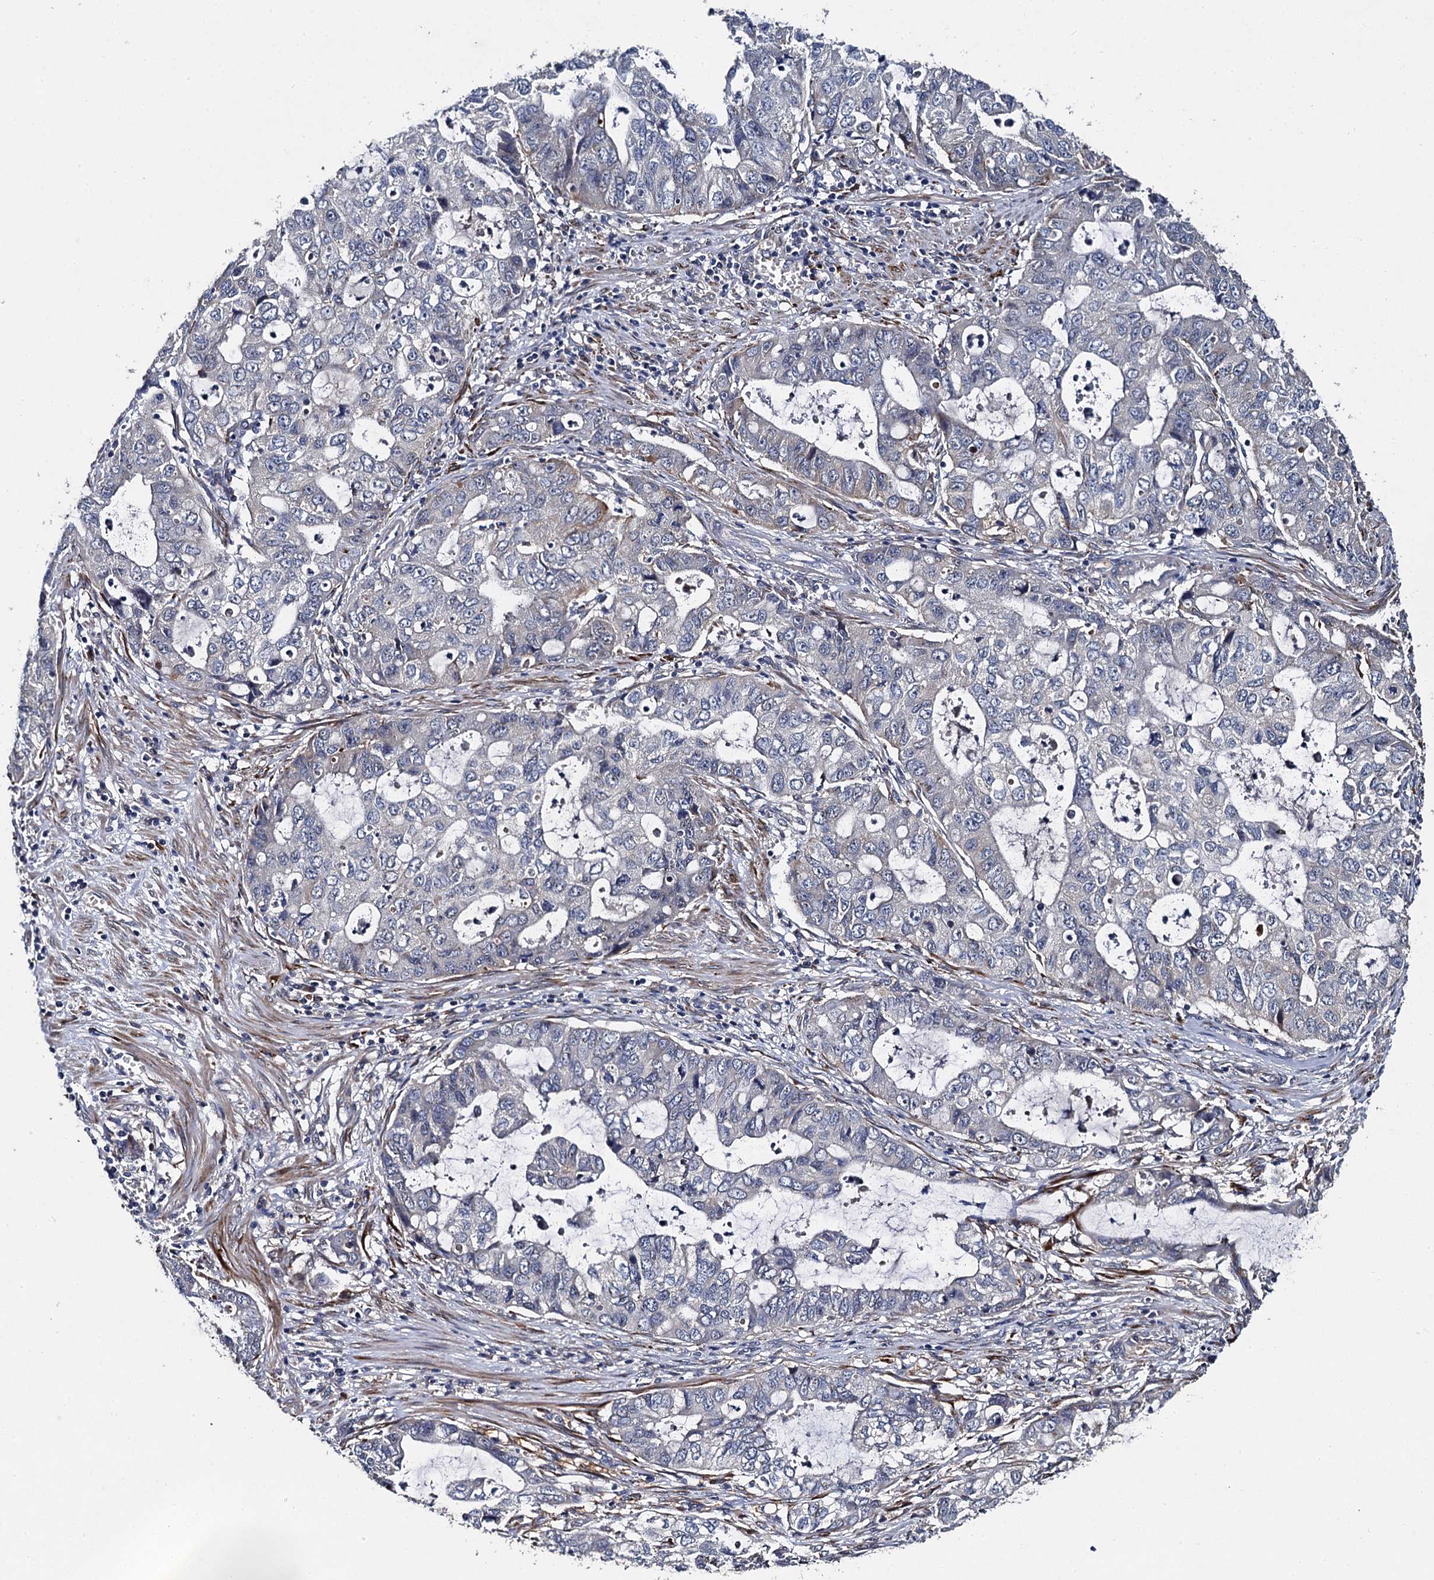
{"staining": {"intensity": "negative", "quantity": "none", "location": "none"}, "tissue": "stomach cancer", "cell_type": "Tumor cells", "image_type": "cancer", "snomed": [{"axis": "morphology", "description": "Adenocarcinoma, NOS"}, {"axis": "topography", "description": "Stomach, upper"}], "caption": "High magnification brightfield microscopy of stomach cancer (adenocarcinoma) stained with DAB (brown) and counterstained with hematoxylin (blue): tumor cells show no significant staining. Nuclei are stained in blue.", "gene": "LRRC28", "patient": {"sex": "female", "age": 52}}